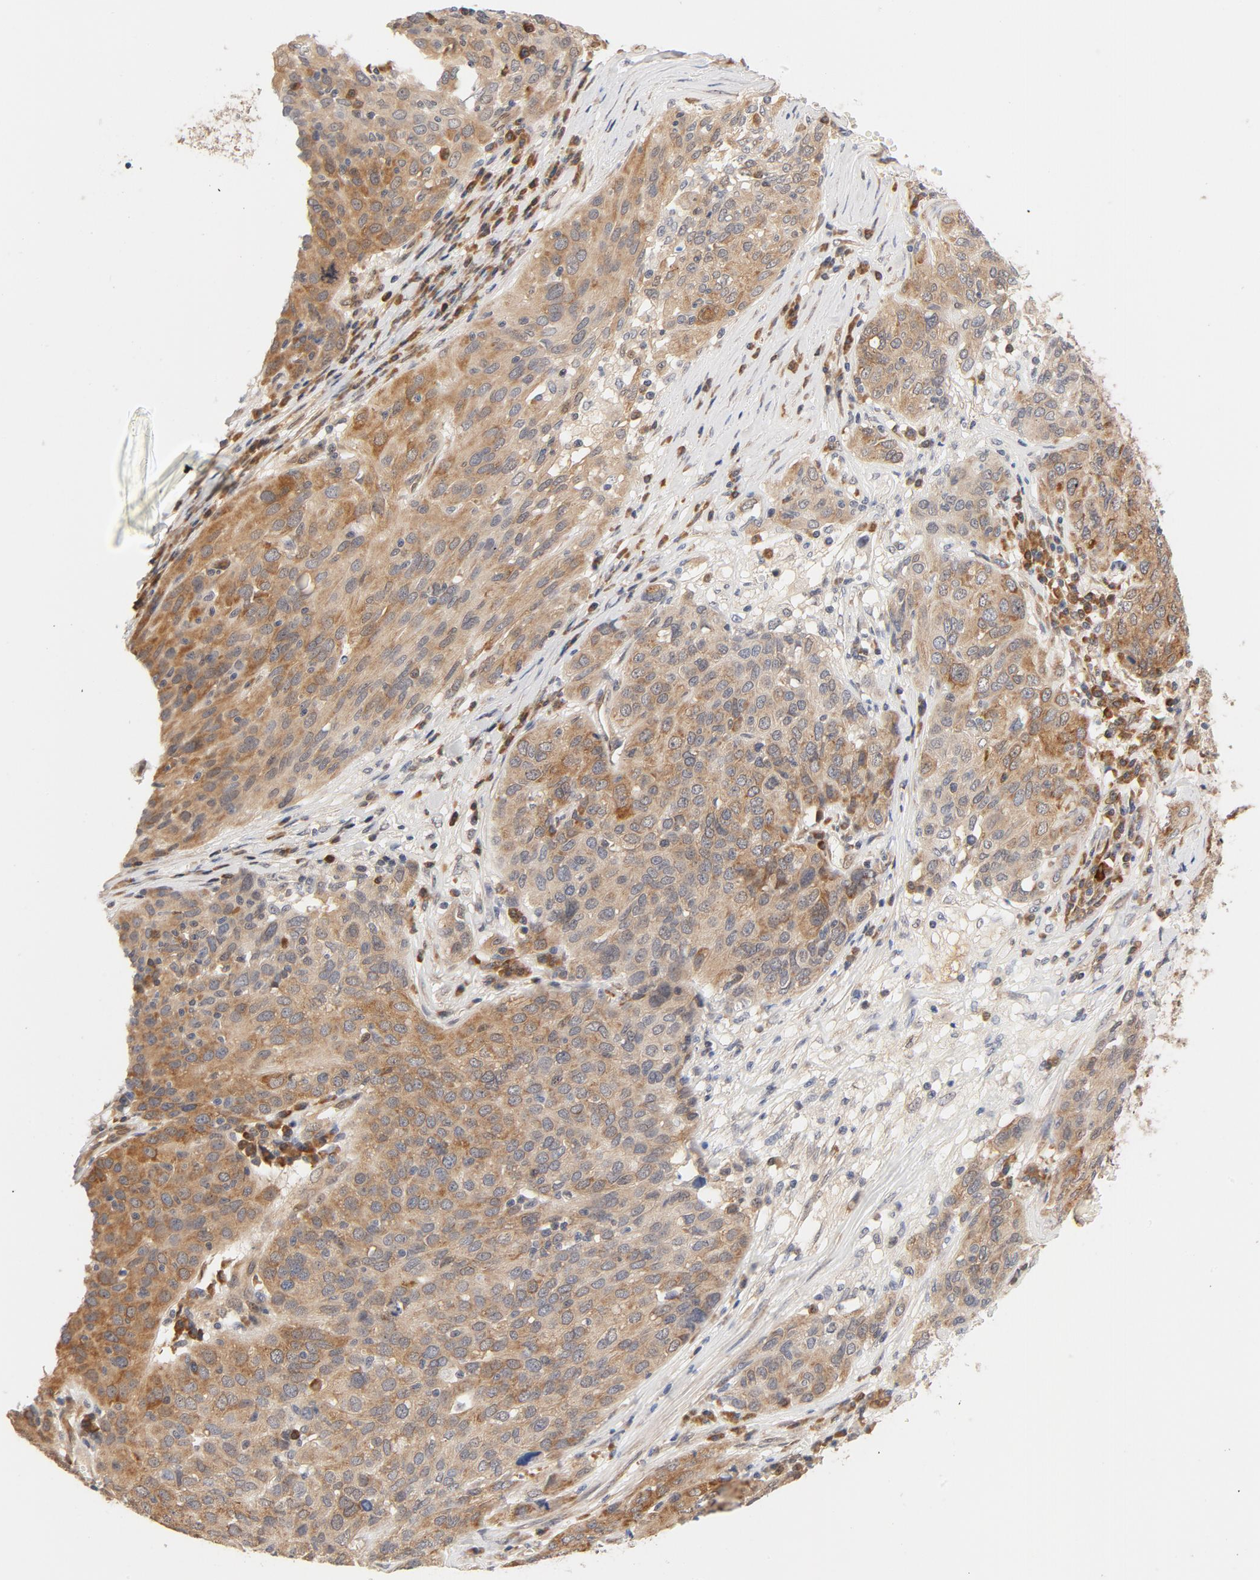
{"staining": {"intensity": "moderate", "quantity": ">75%", "location": "cytoplasmic/membranous"}, "tissue": "ovarian cancer", "cell_type": "Tumor cells", "image_type": "cancer", "snomed": [{"axis": "morphology", "description": "Carcinoma, endometroid"}, {"axis": "topography", "description": "Ovary"}], "caption": "A medium amount of moderate cytoplasmic/membranous positivity is present in about >75% of tumor cells in ovarian cancer tissue.", "gene": "EIF4E", "patient": {"sex": "female", "age": 50}}